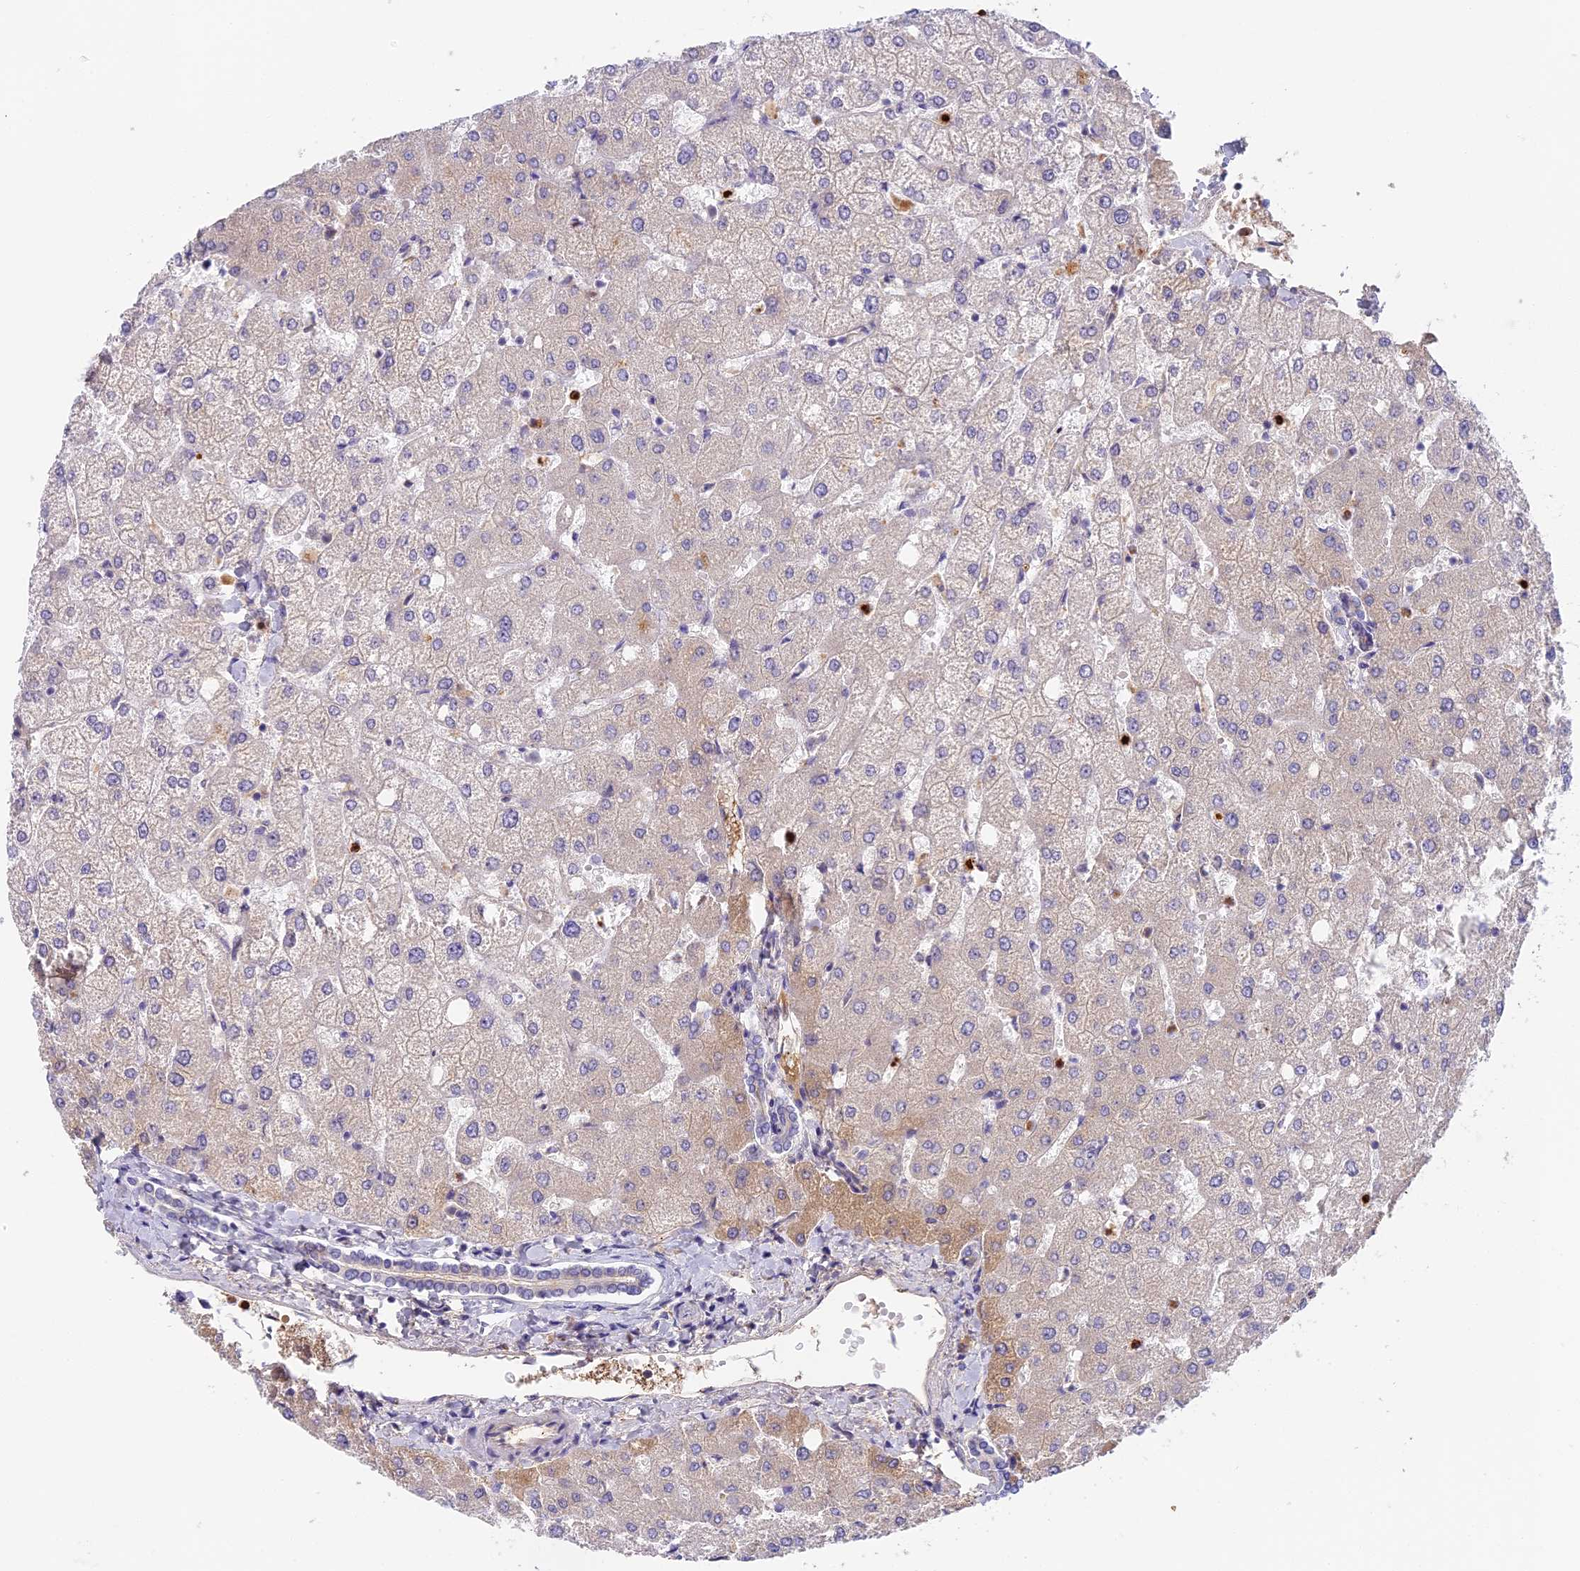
{"staining": {"intensity": "negative", "quantity": "none", "location": "none"}, "tissue": "liver", "cell_type": "Cholangiocytes", "image_type": "normal", "snomed": [{"axis": "morphology", "description": "Normal tissue, NOS"}, {"axis": "topography", "description": "Liver"}], "caption": "Immunohistochemistry (IHC) of unremarkable liver reveals no positivity in cholangiocytes.", "gene": "ADGRD1", "patient": {"sex": "female", "age": 54}}